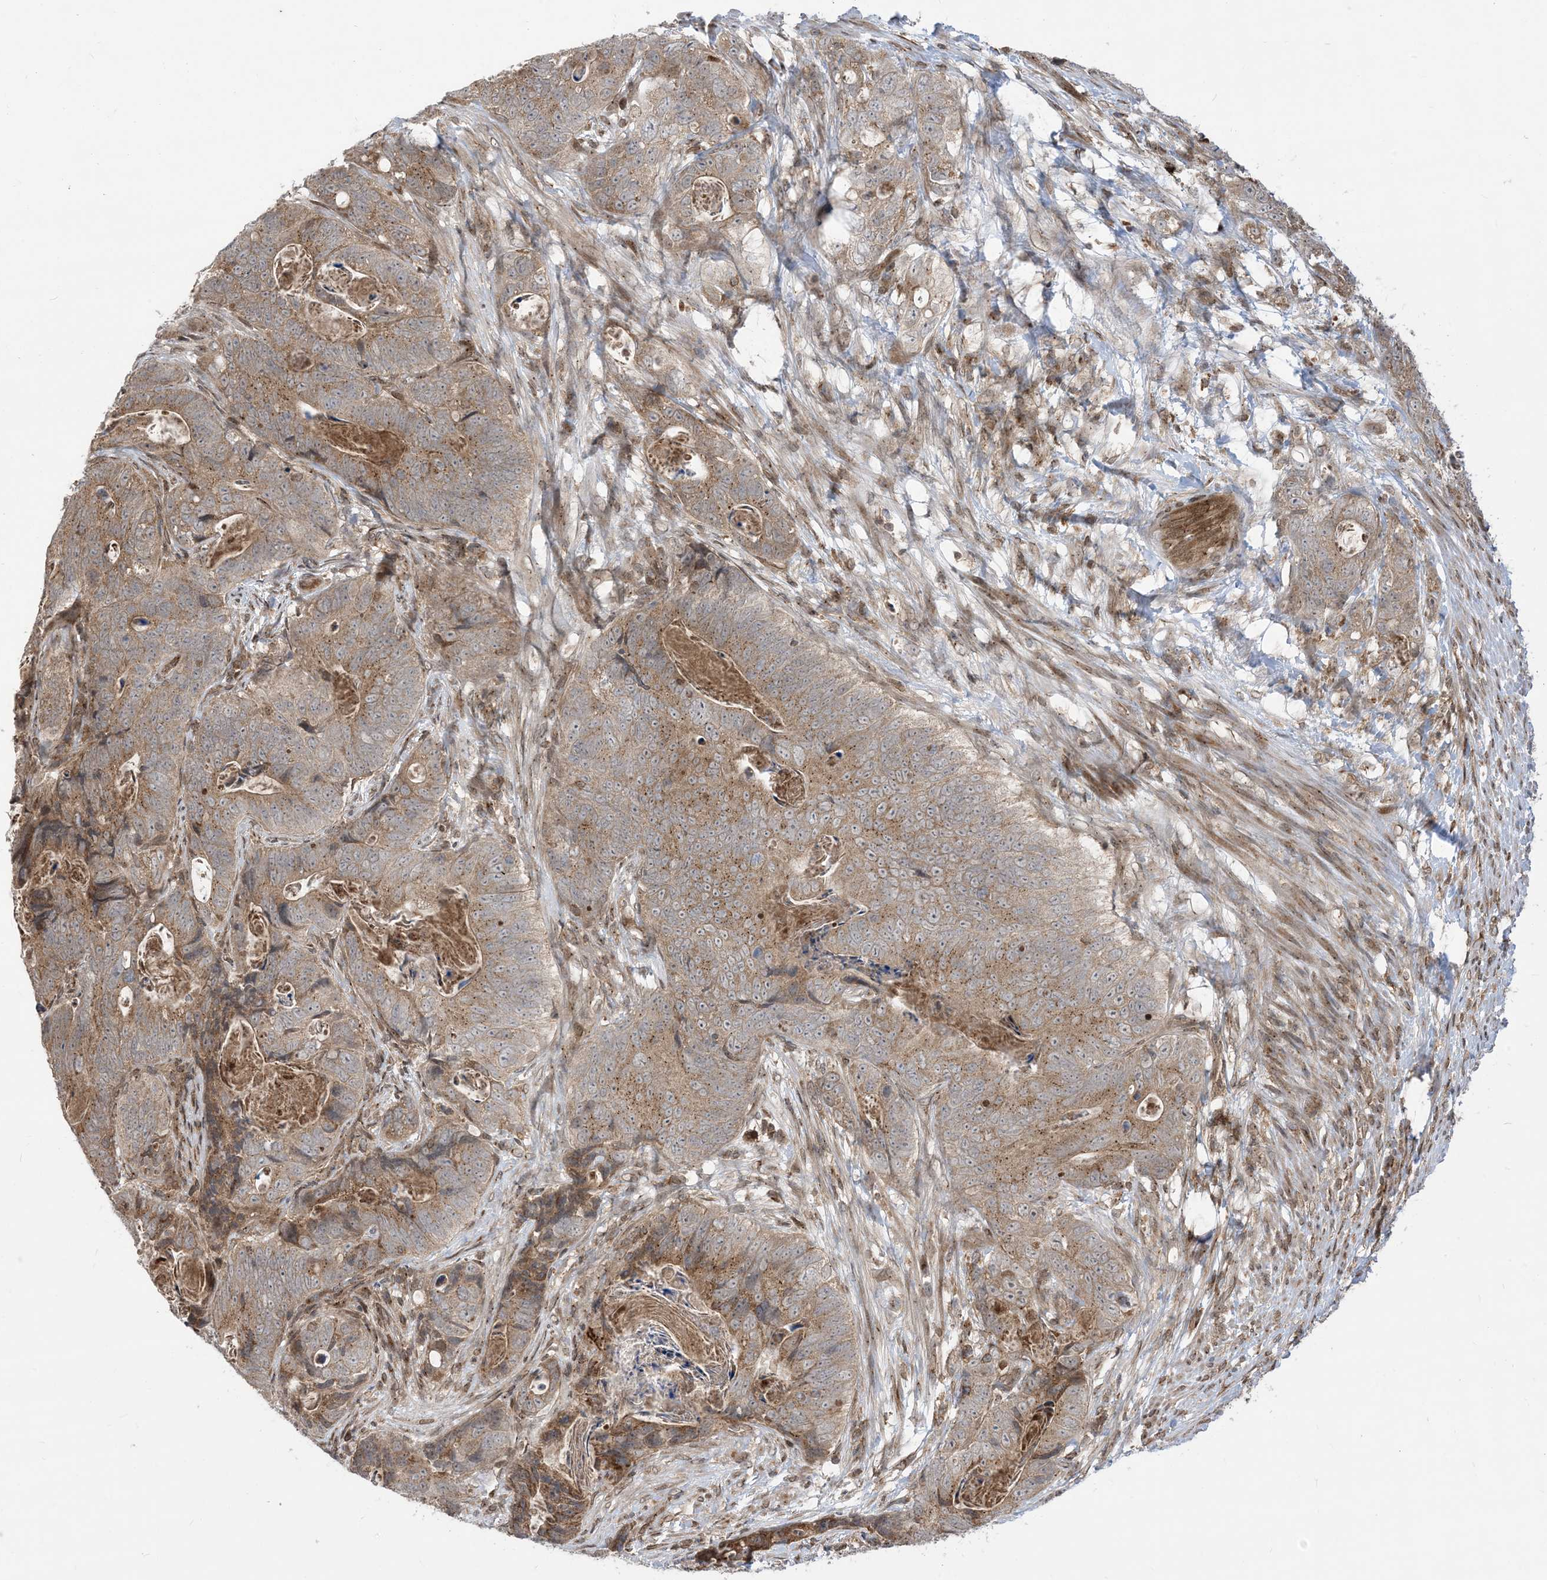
{"staining": {"intensity": "moderate", "quantity": ">75%", "location": "cytoplasmic/membranous"}, "tissue": "stomach cancer", "cell_type": "Tumor cells", "image_type": "cancer", "snomed": [{"axis": "morphology", "description": "Normal tissue, NOS"}, {"axis": "morphology", "description": "Adenocarcinoma, NOS"}, {"axis": "topography", "description": "Stomach"}], "caption": "Immunohistochemical staining of human stomach cancer (adenocarcinoma) demonstrates medium levels of moderate cytoplasmic/membranous protein expression in about >75% of tumor cells.", "gene": "CASP4", "patient": {"sex": "female", "age": 89}}